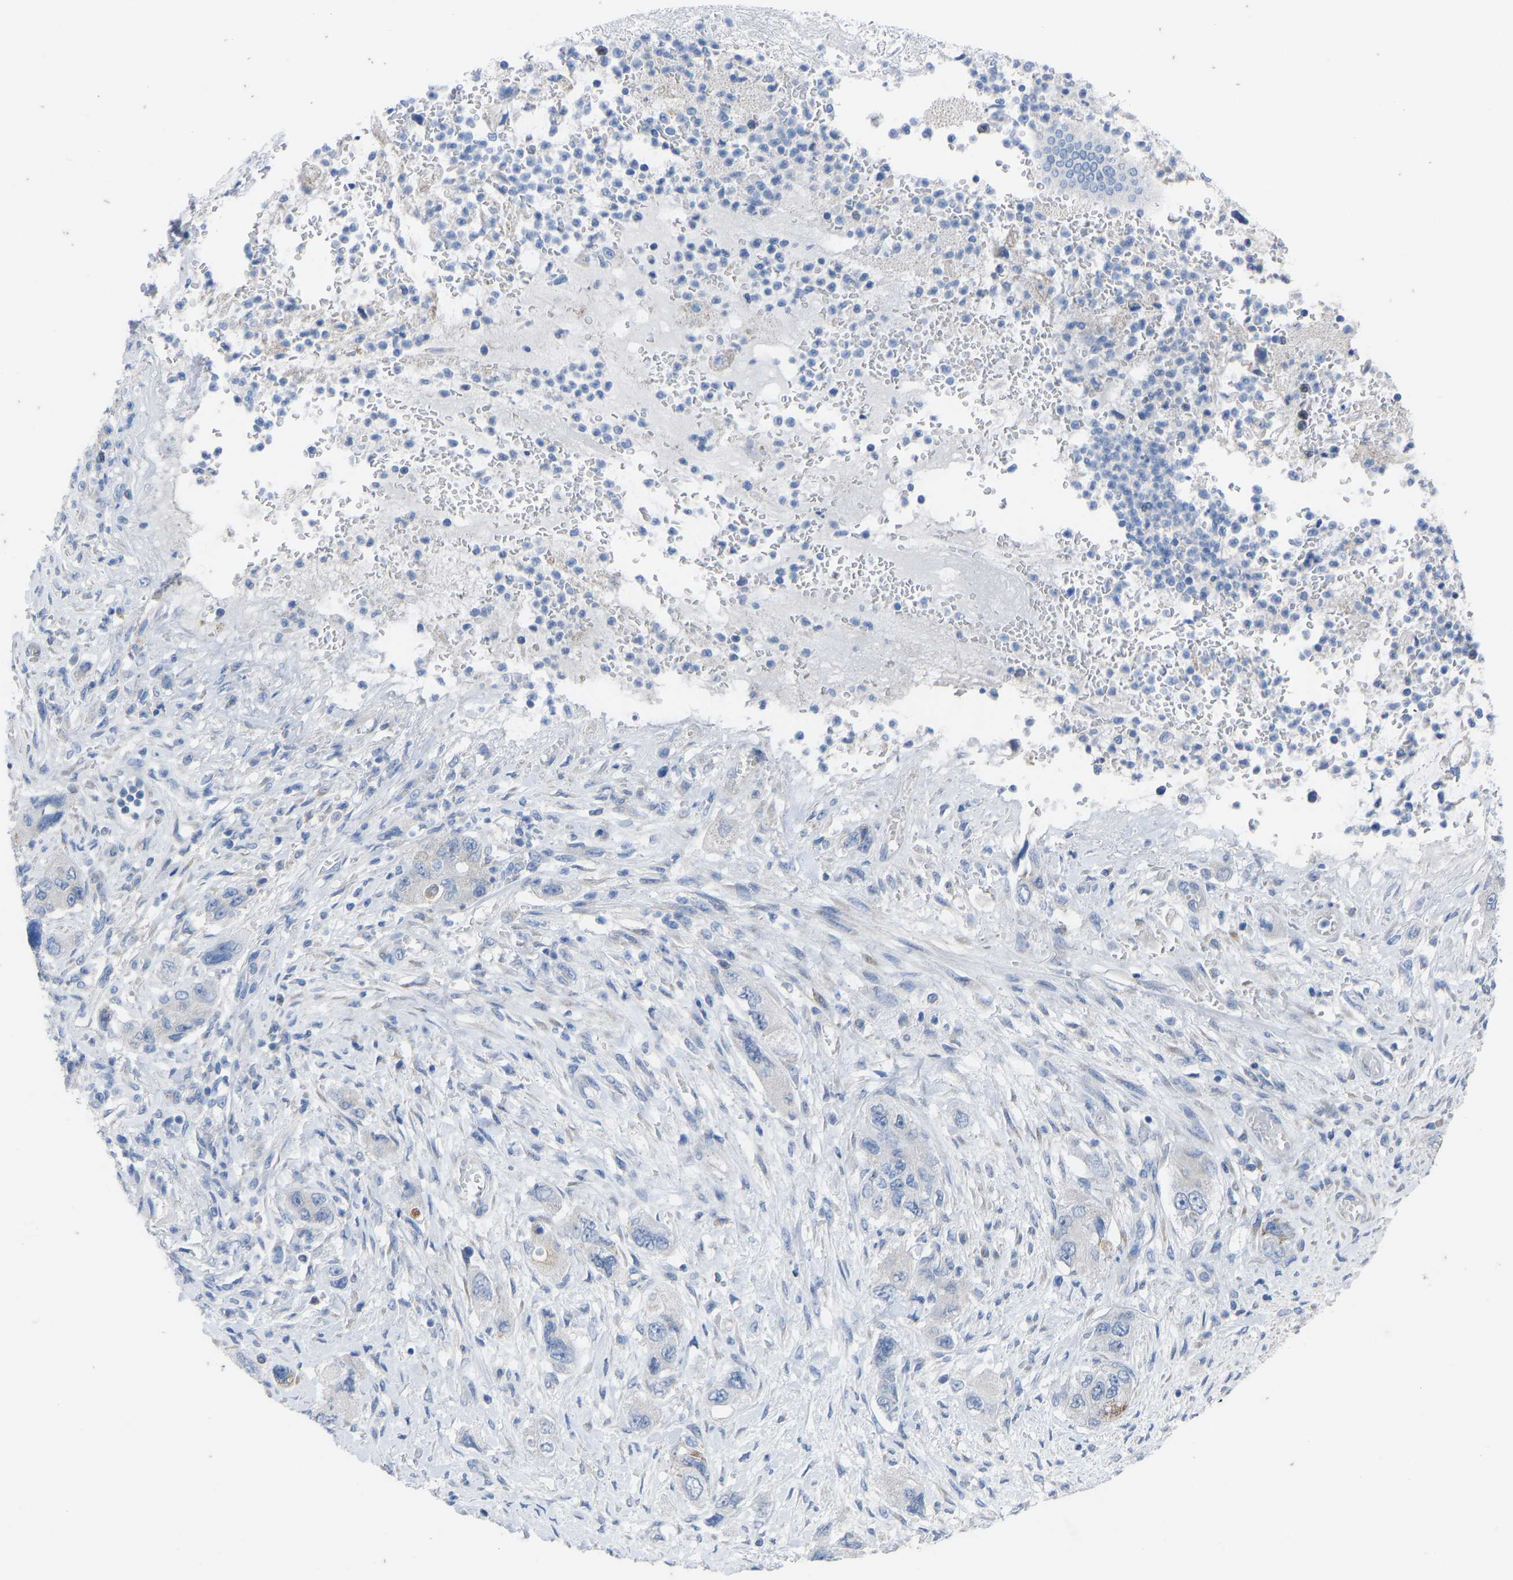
{"staining": {"intensity": "negative", "quantity": "none", "location": "none"}, "tissue": "pancreatic cancer", "cell_type": "Tumor cells", "image_type": "cancer", "snomed": [{"axis": "morphology", "description": "Adenocarcinoma, NOS"}, {"axis": "topography", "description": "Pancreas"}], "caption": "Image shows no significant protein positivity in tumor cells of adenocarcinoma (pancreatic).", "gene": "OLIG2", "patient": {"sex": "female", "age": 73}}